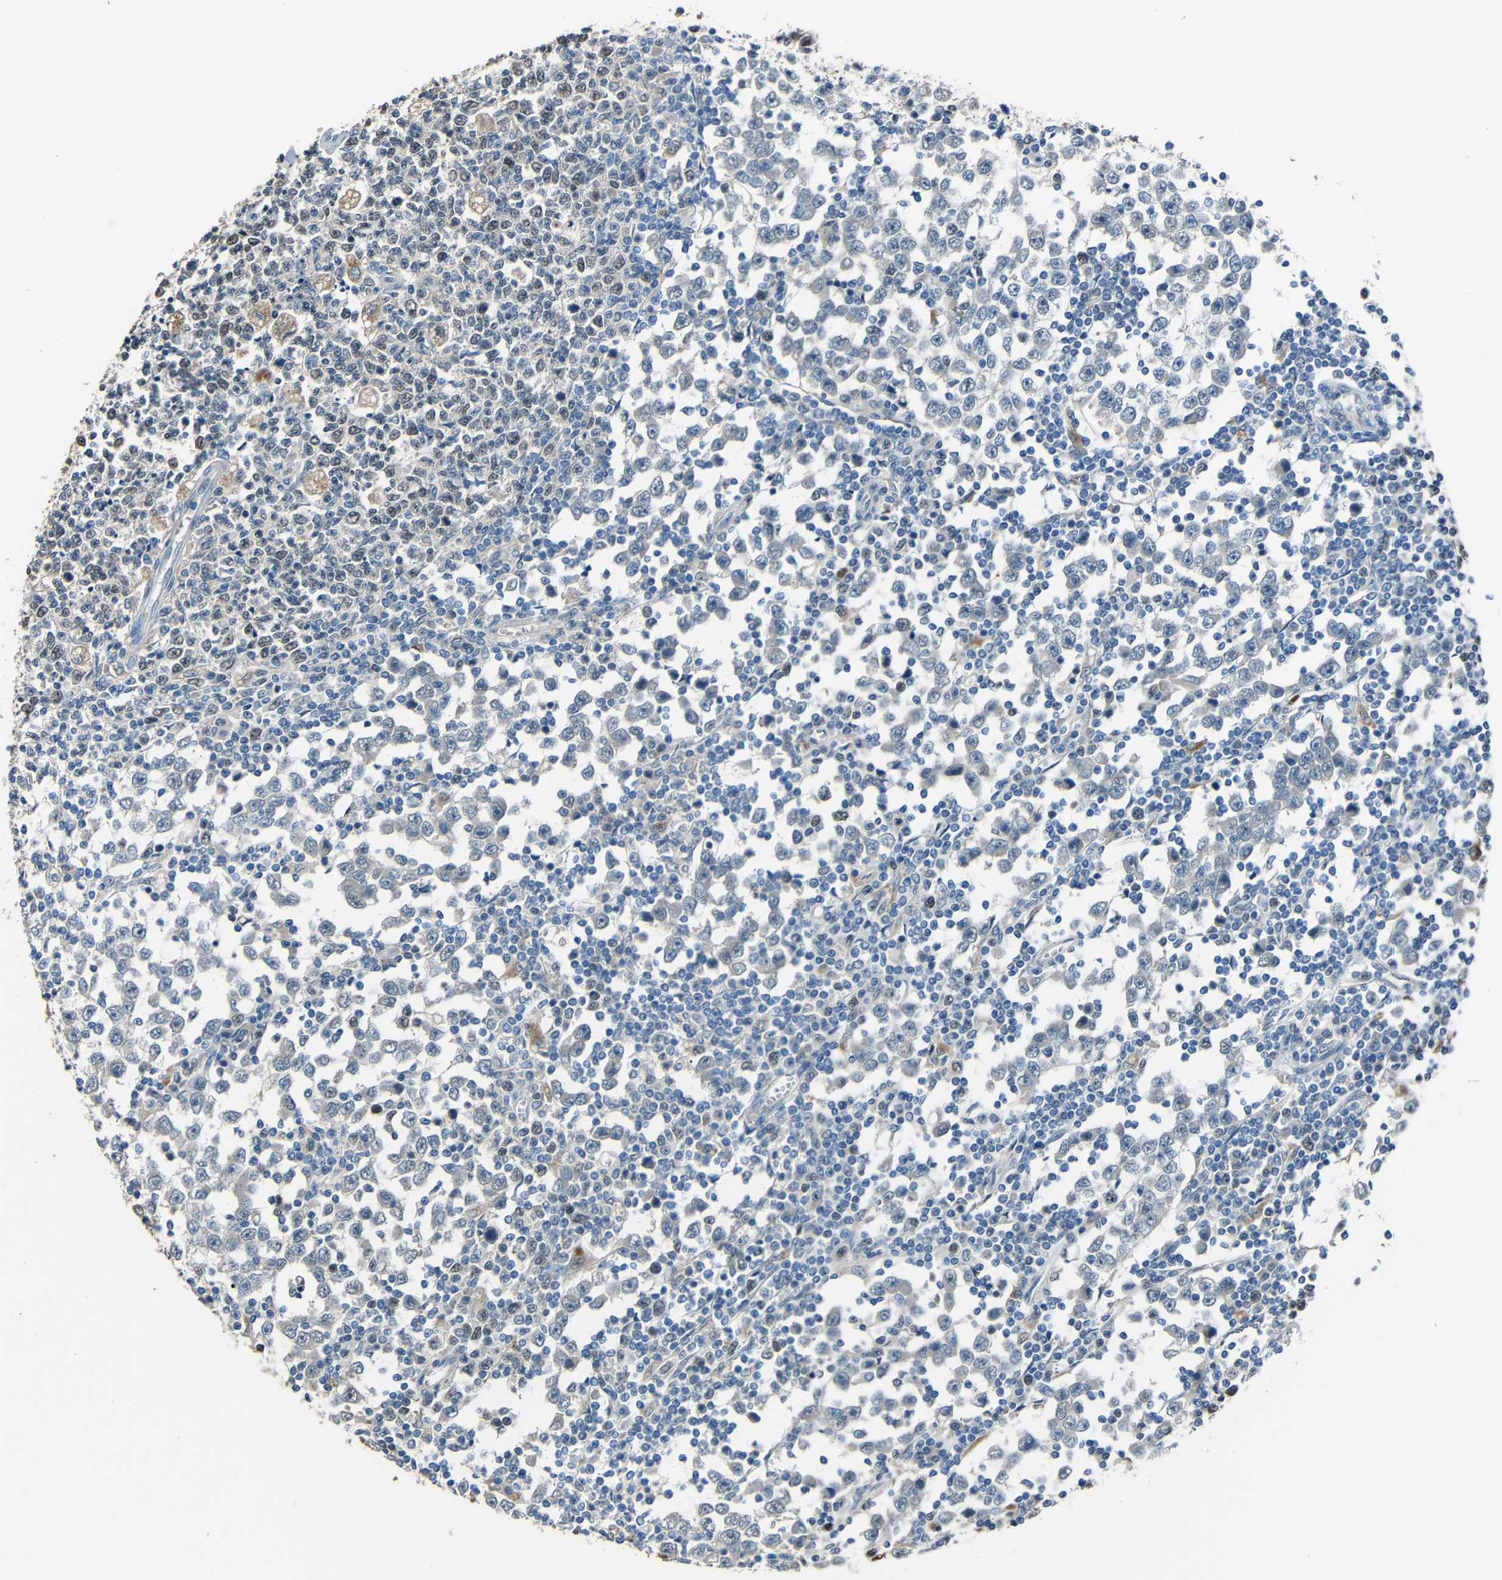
{"staining": {"intensity": "negative", "quantity": "none", "location": "none"}, "tissue": "testis cancer", "cell_type": "Tumor cells", "image_type": "cancer", "snomed": [{"axis": "morphology", "description": "Seminoma, NOS"}, {"axis": "topography", "description": "Testis"}], "caption": "This is a micrograph of immunohistochemistry staining of testis seminoma, which shows no positivity in tumor cells. (IHC, brightfield microscopy, high magnification).", "gene": "STBD1", "patient": {"sex": "male", "age": 65}}